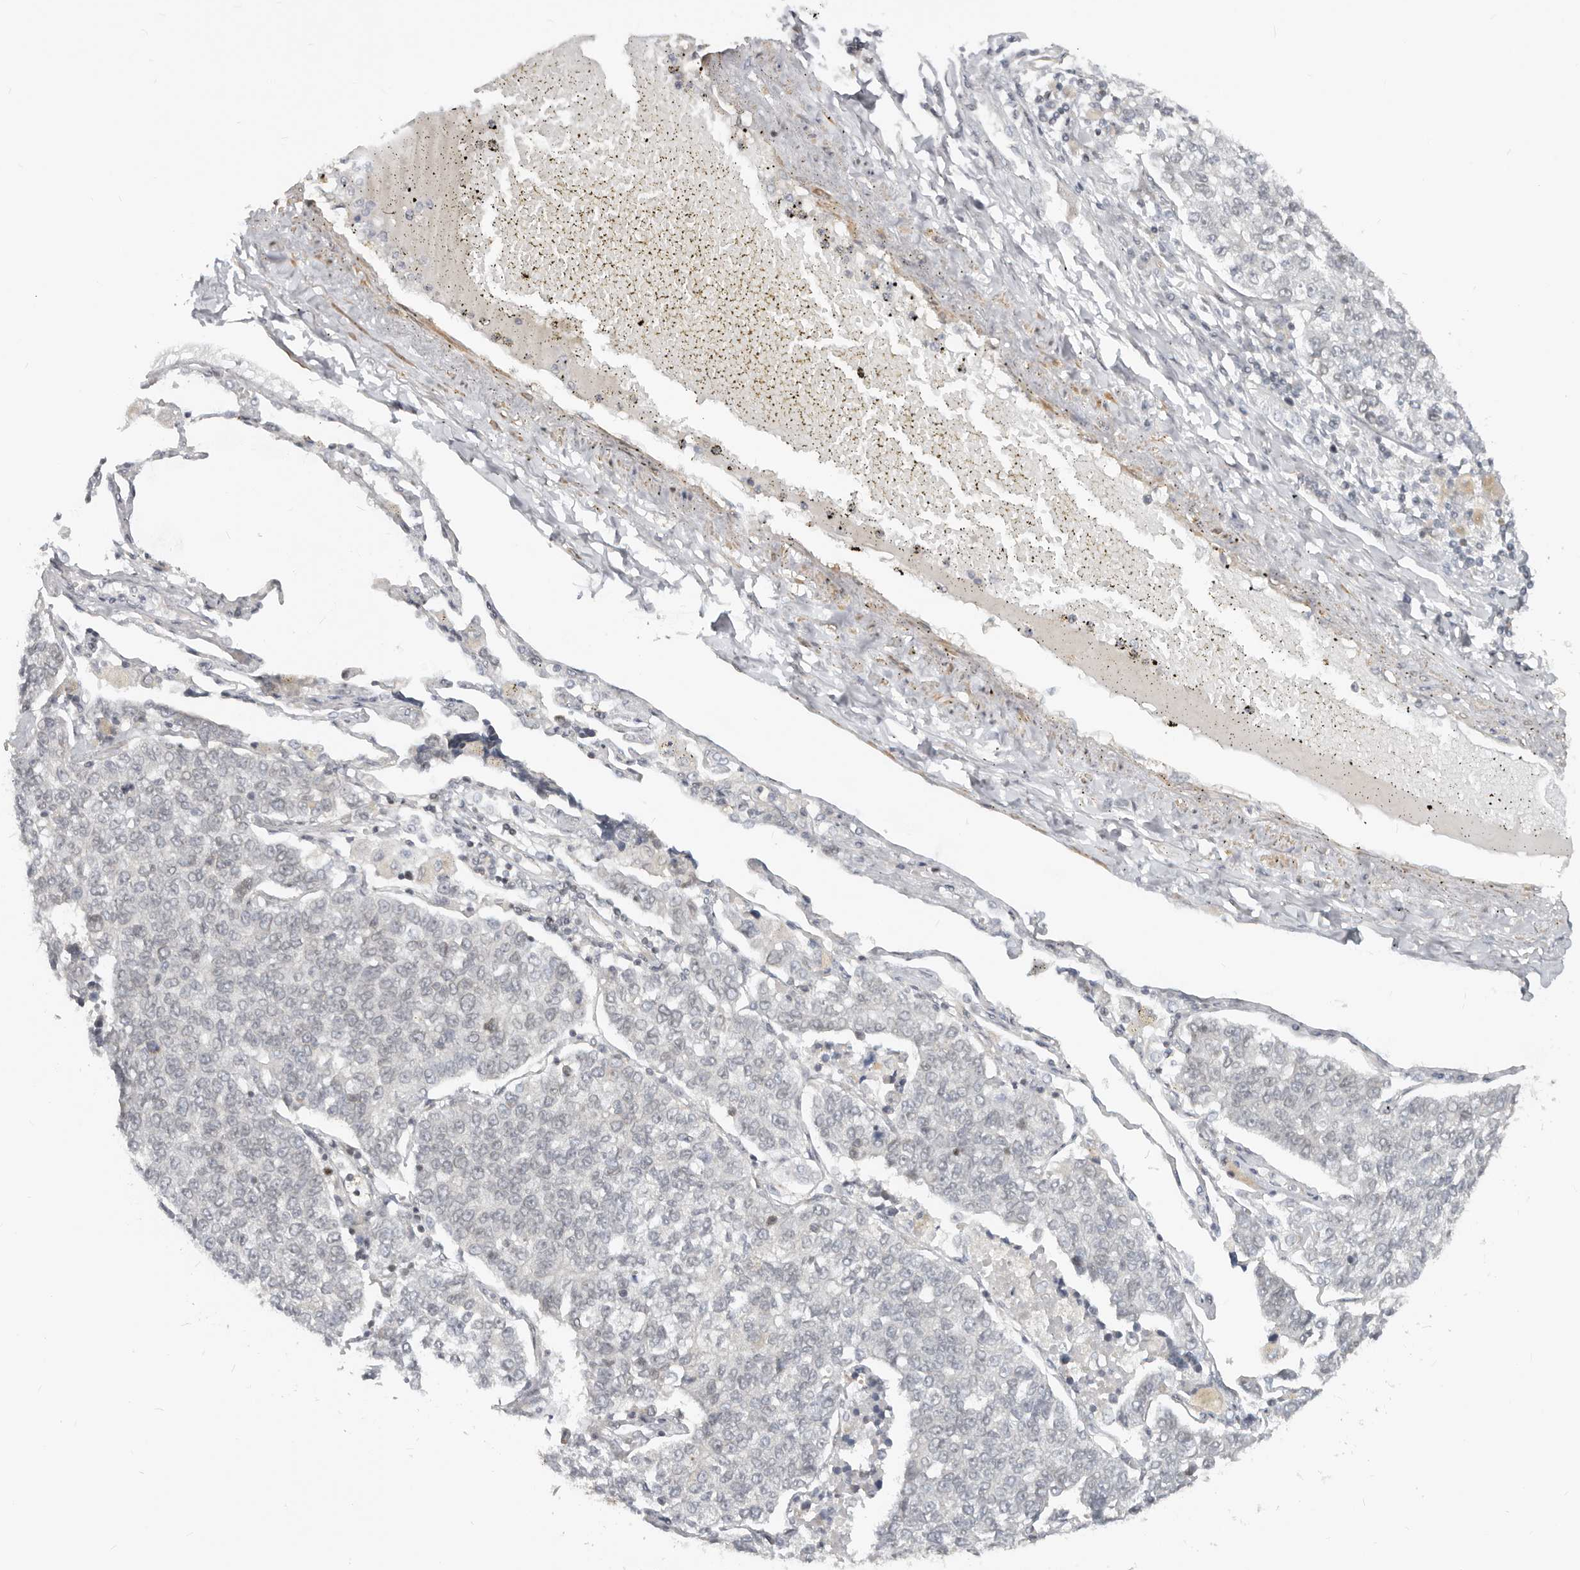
{"staining": {"intensity": "negative", "quantity": "none", "location": "none"}, "tissue": "lung cancer", "cell_type": "Tumor cells", "image_type": "cancer", "snomed": [{"axis": "morphology", "description": "Adenocarcinoma, NOS"}, {"axis": "topography", "description": "Lung"}], "caption": "A photomicrograph of lung cancer stained for a protein shows no brown staining in tumor cells. (DAB IHC with hematoxylin counter stain).", "gene": "NUP153", "patient": {"sex": "male", "age": 49}}